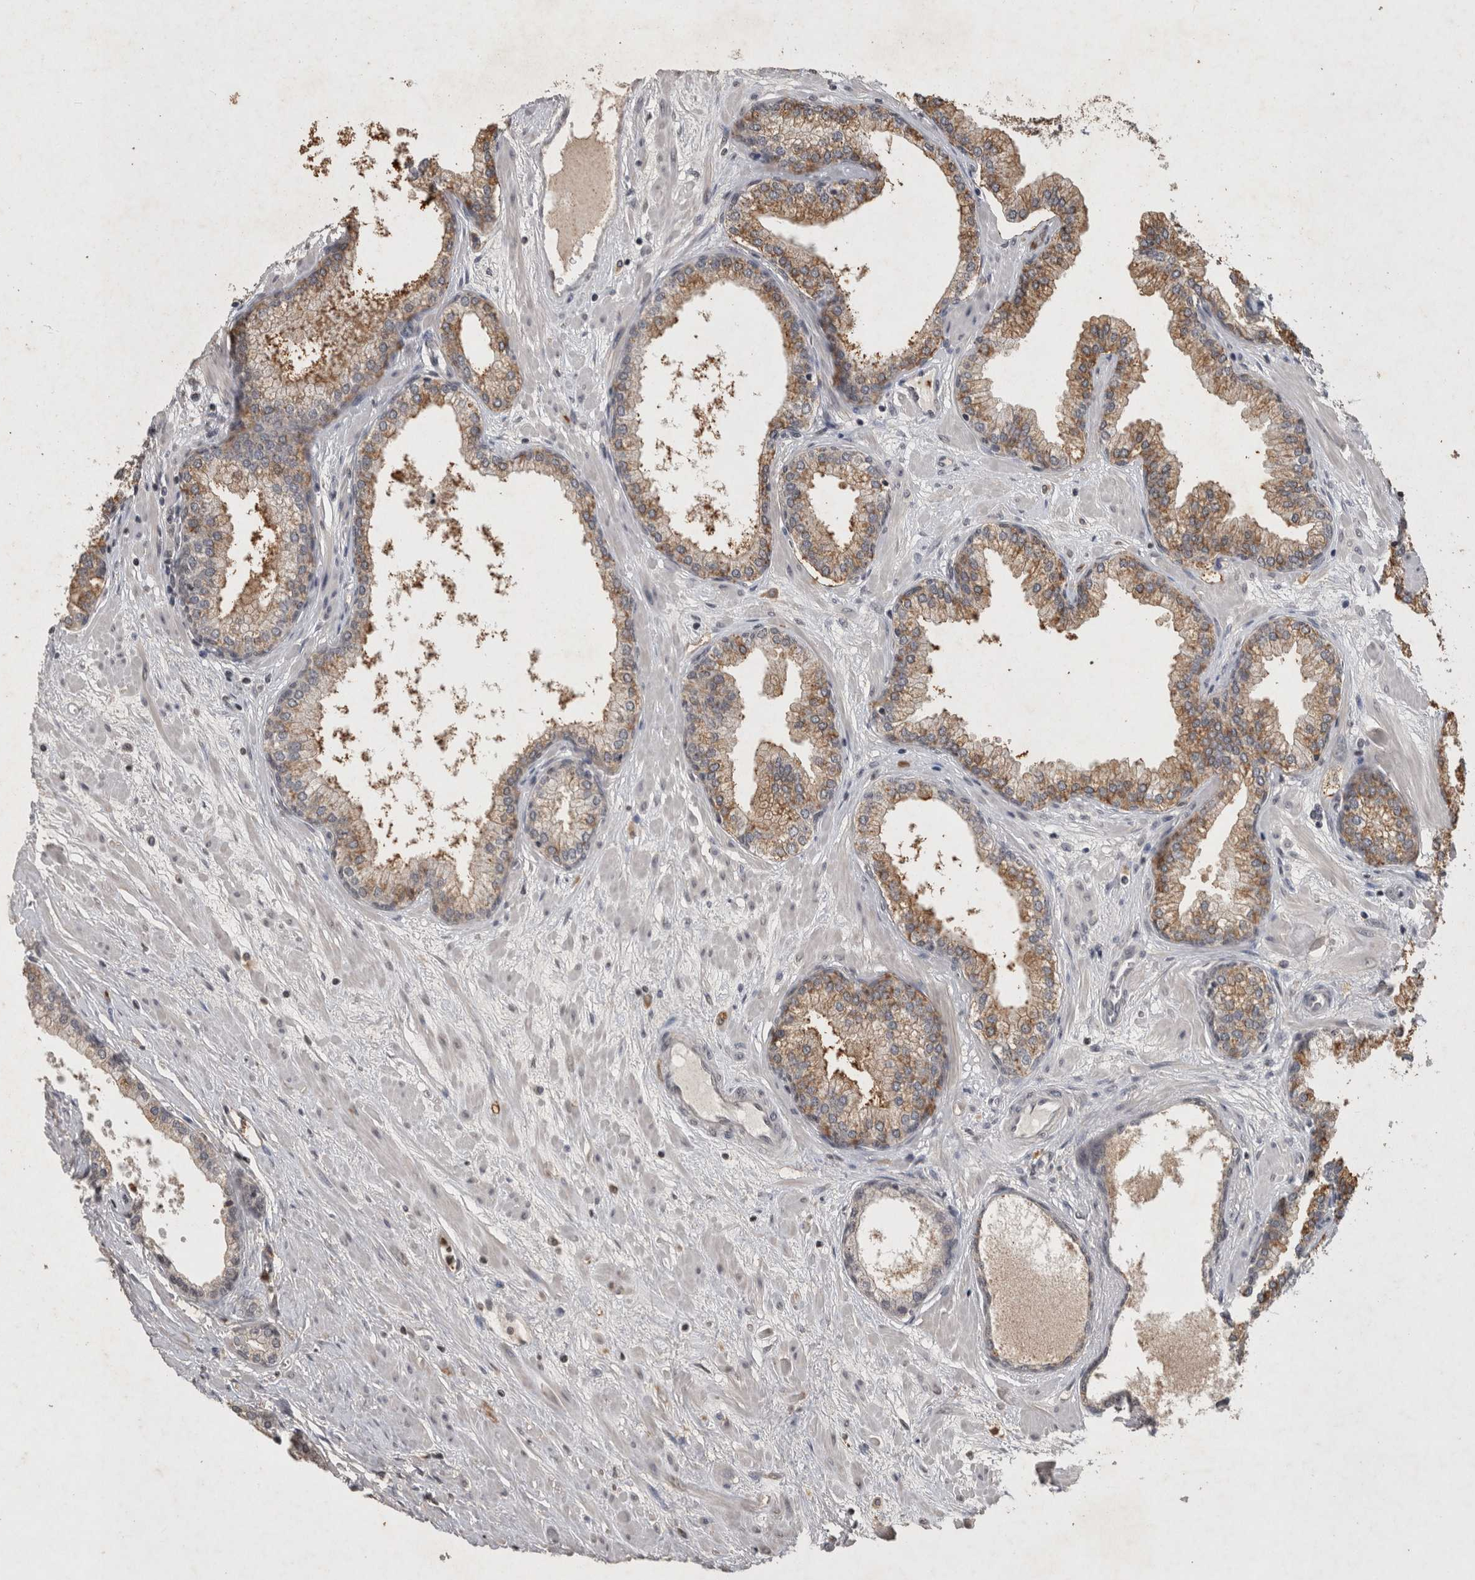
{"staining": {"intensity": "moderate", "quantity": ">75%", "location": "cytoplasmic/membranous"}, "tissue": "prostate", "cell_type": "Glandular cells", "image_type": "normal", "snomed": [{"axis": "morphology", "description": "Normal tissue, NOS"}, {"axis": "morphology", "description": "Urothelial carcinoma, Low grade"}, {"axis": "topography", "description": "Urinary bladder"}, {"axis": "topography", "description": "Prostate"}], "caption": "DAB (3,3'-diaminobenzidine) immunohistochemical staining of benign prostate shows moderate cytoplasmic/membranous protein positivity in about >75% of glandular cells.", "gene": "HRK", "patient": {"sex": "male", "age": 60}}